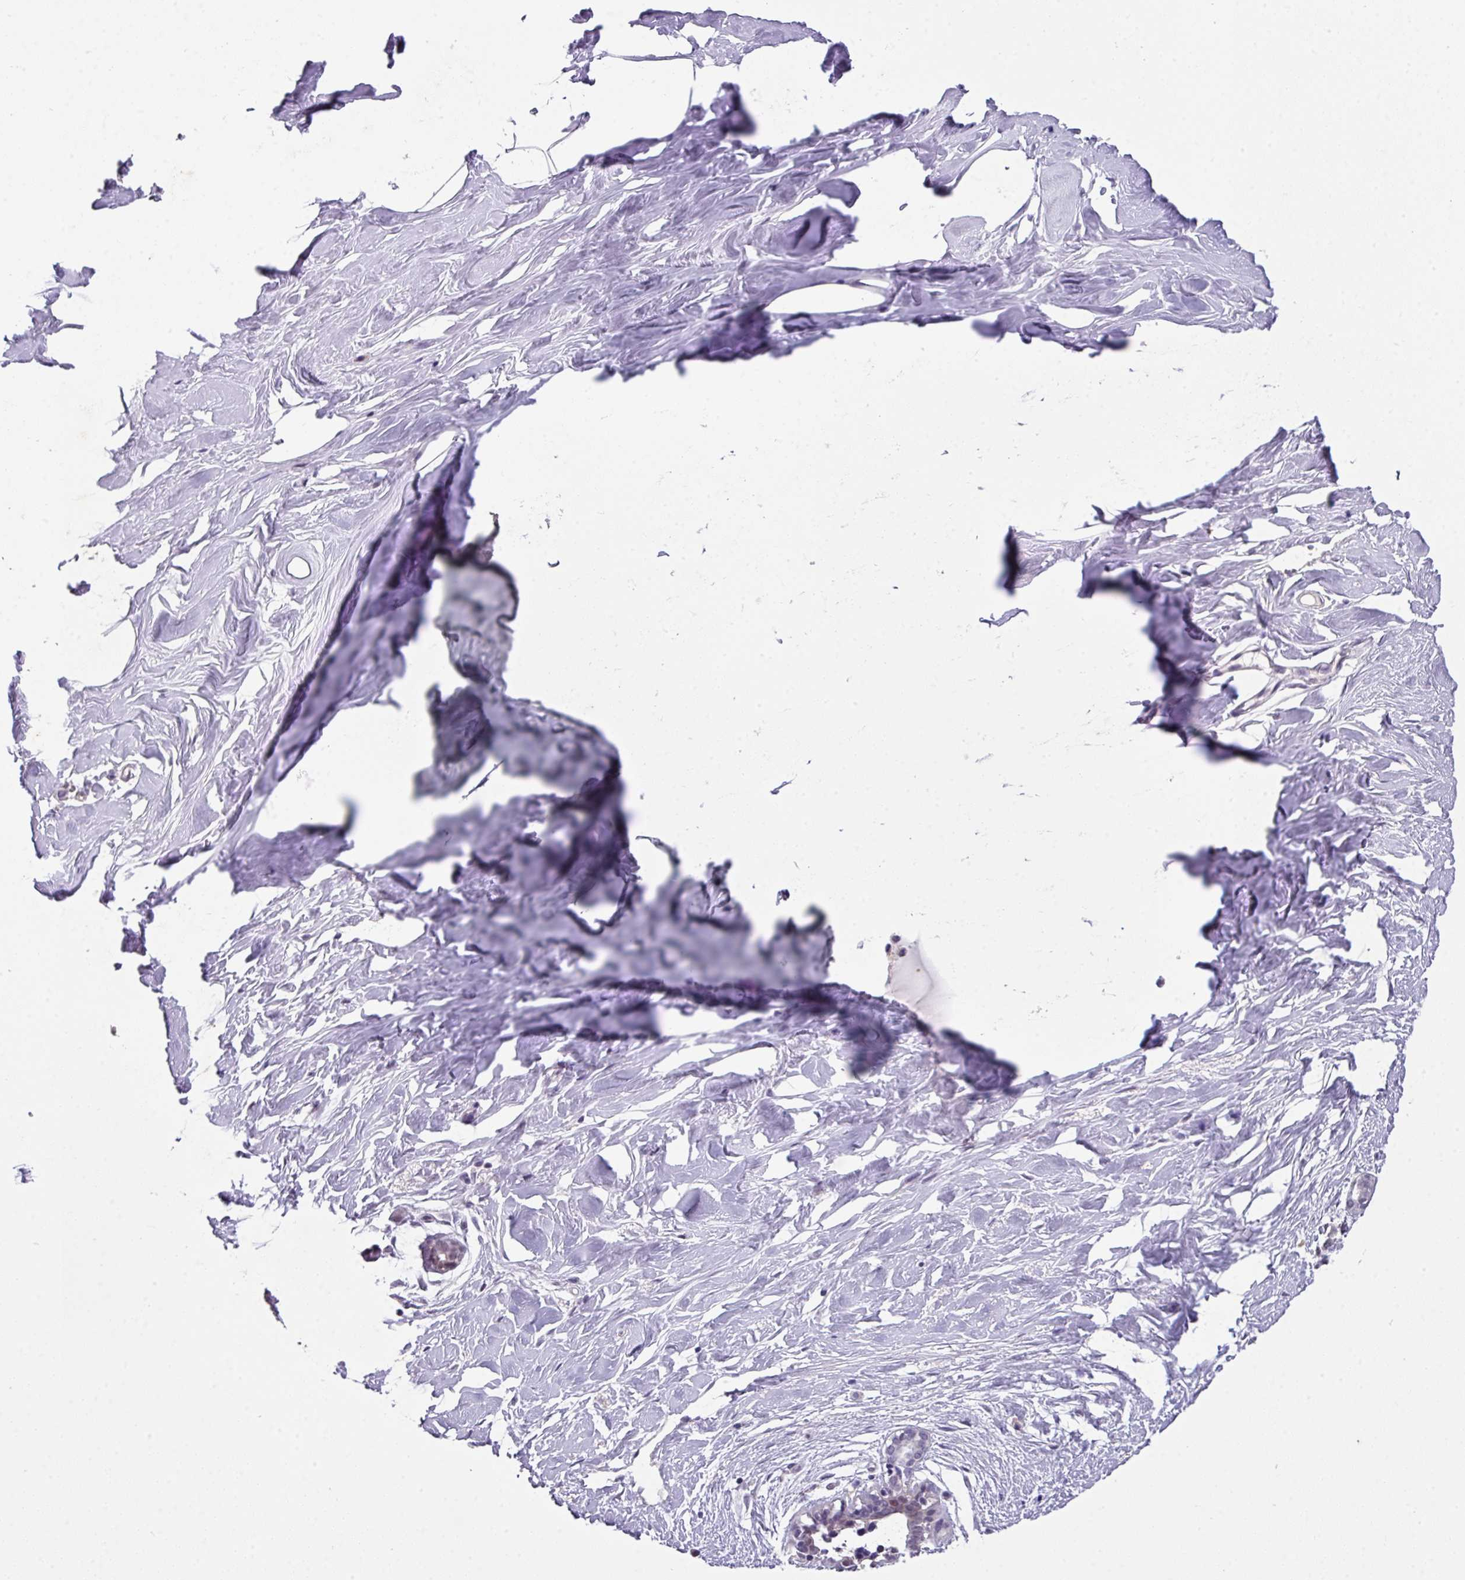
{"staining": {"intensity": "negative", "quantity": "none", "location": "none"}, "tissue": "breast", "cell_type": "Adipocytes", "image_type": "normal", "snomed": [{"axis": "morphology", "description": "Normal tissue, NOS"}, {"axis": "topography", "description": "Breast"}], "caption": "There is no significant staining in adipocytes of breast.", "gene": "ZFP3", "patient": {"sex": "female", "age": 27}}